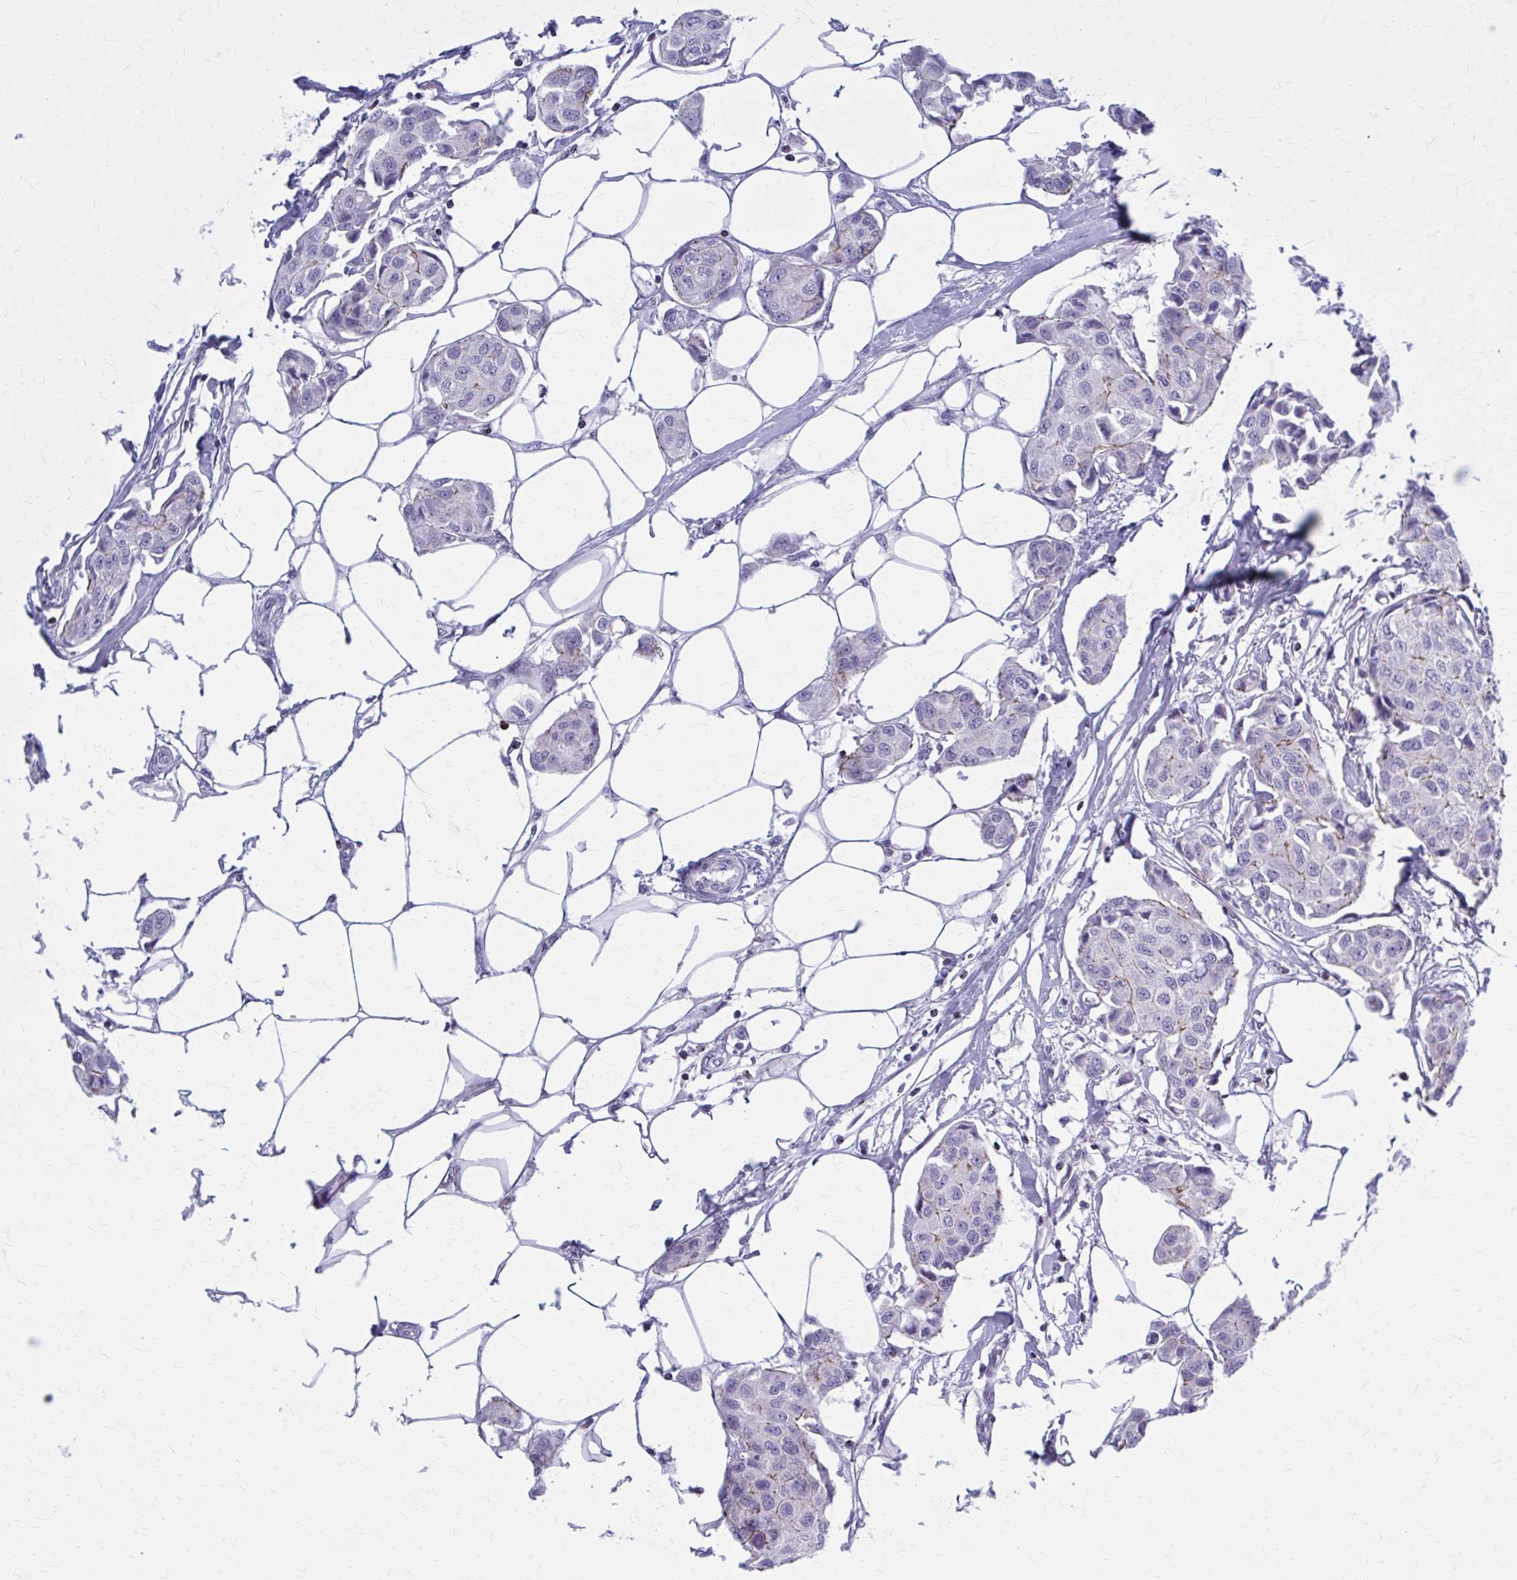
{"staining": {"intensity": "weak", "quantity": "<25%", "location": "cytoplasmic/membranous"}, "tissue": "breast cancer", "cell_type": "Tumor cells", "image_type": "cancer", "snomed": [{"axis": "morphology", "description": "Duct carcinoma"}, {"axis": "topography", "description": "Breast"}, {"axis": "topography", "description": "Lymph node"}], "caption": "This histopathology image is of invasive ductal carcinoma (breast) stained with immunohistochemistry (IHC) to label a protein in brown with the nuclei are counter-stained blue. There is no staining in tumor cells.", "gene": "PEDS1", "patient": {"sex": "female", "age": 80}}